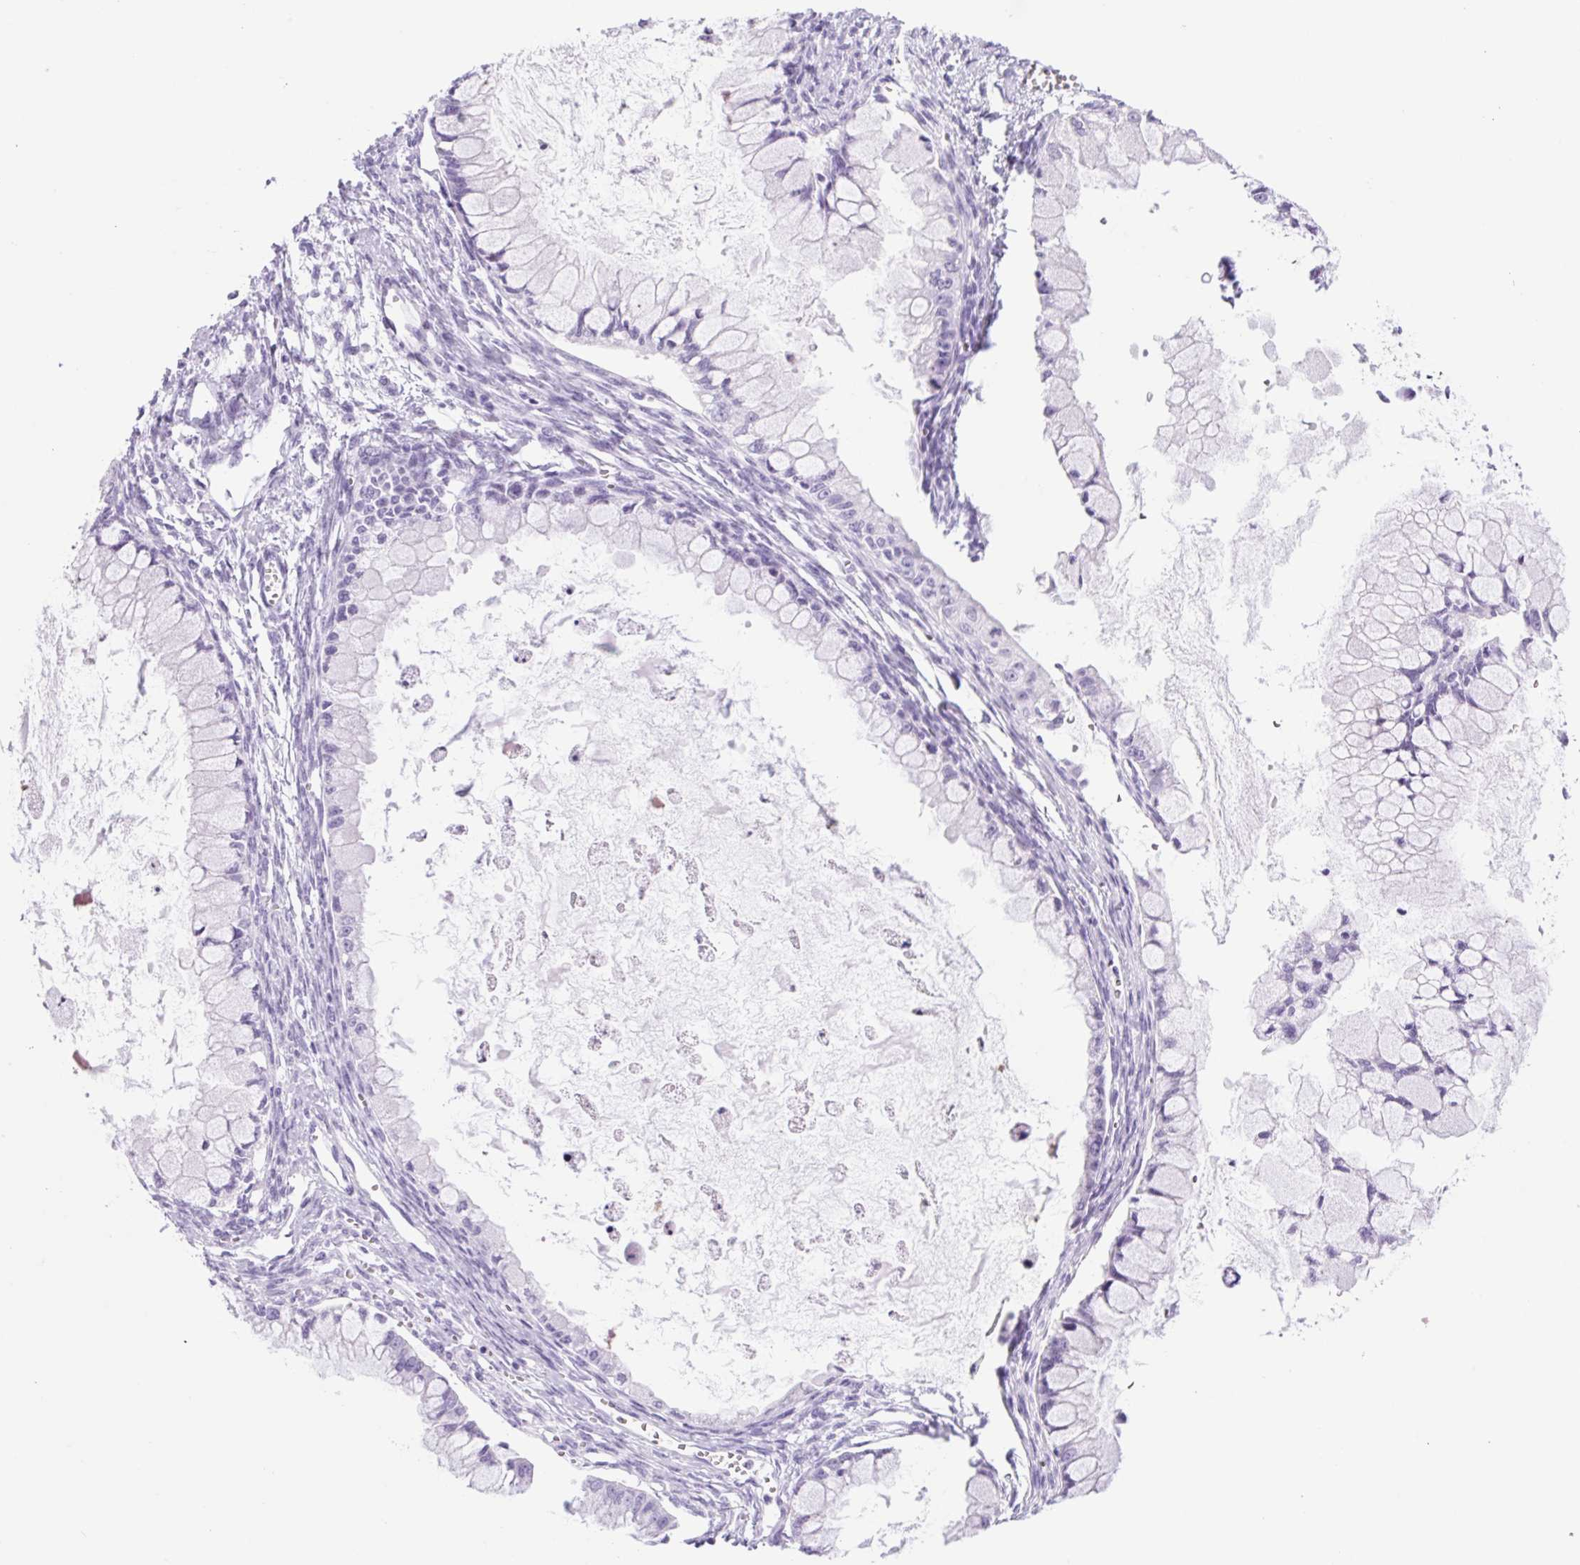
{"staining": {"intensity": "negative", "quantity": "none", "location": "none"}, "tissue": "ovarian cancer", "cell_type": "Tumor cells", "image_type": "cancer", "snomed": [{"axis": "morphology", "description": "Cystadenocarcinoma, mucinous, NOS"}, {"axis": "topography", "description": "Ovary"}], "caption": "The immunohistochemistry image has no significant positivity in tumor cells of ovarian cancer tissue. (DAB immunohistochemistry (IHC), high magnification).", "gene": "SPACA5B", "patient": {"sex": "female", "age": 34}}